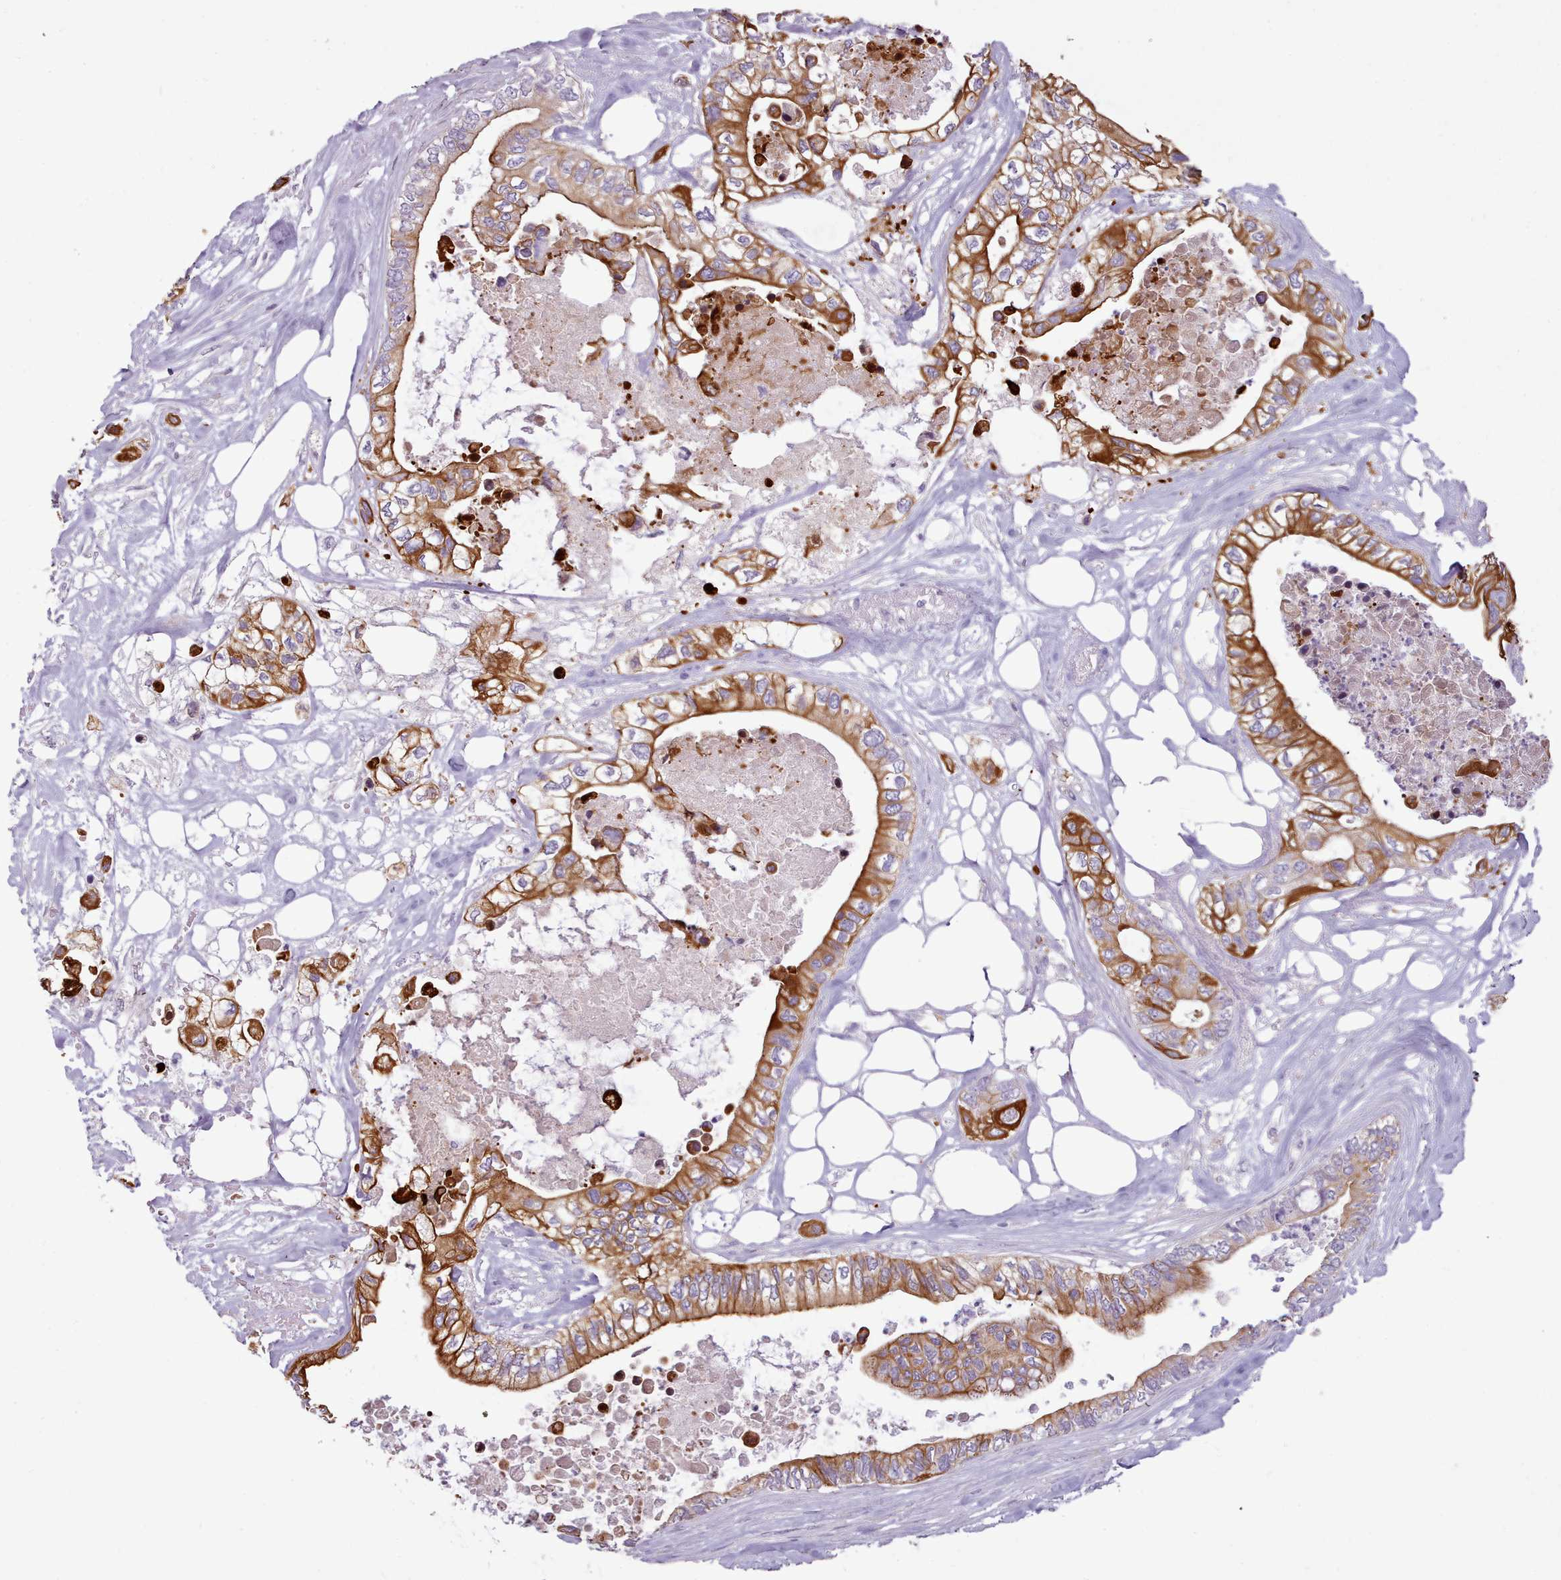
{"staining": {"intensity": "strong", "quantity": ">75%", "location": "cytoplasmic/membranous"}, "tissue": "pancreatic cancer", "cell_type": "Tumor cells", "image_type": "cancer", "snomed": [{"axis": "morphology", "description": "Adenocarcinoma, NOS"}, {"axis": "topography", "description": "Pancreas"}], "caption": "Immunohistochemistry (IHC) histopathology image of neoplastic tissue: pancreatic cancer stained using immunohistochemistry (IHC) reveals high levels of strong protein expression localized specifically in the cytoplasmic/membranous of tumor cells, appearing as a cytoplasmic/membranous brown color.", "gene": "PLD4", "patient": {"sex": "female", "age": 63}}